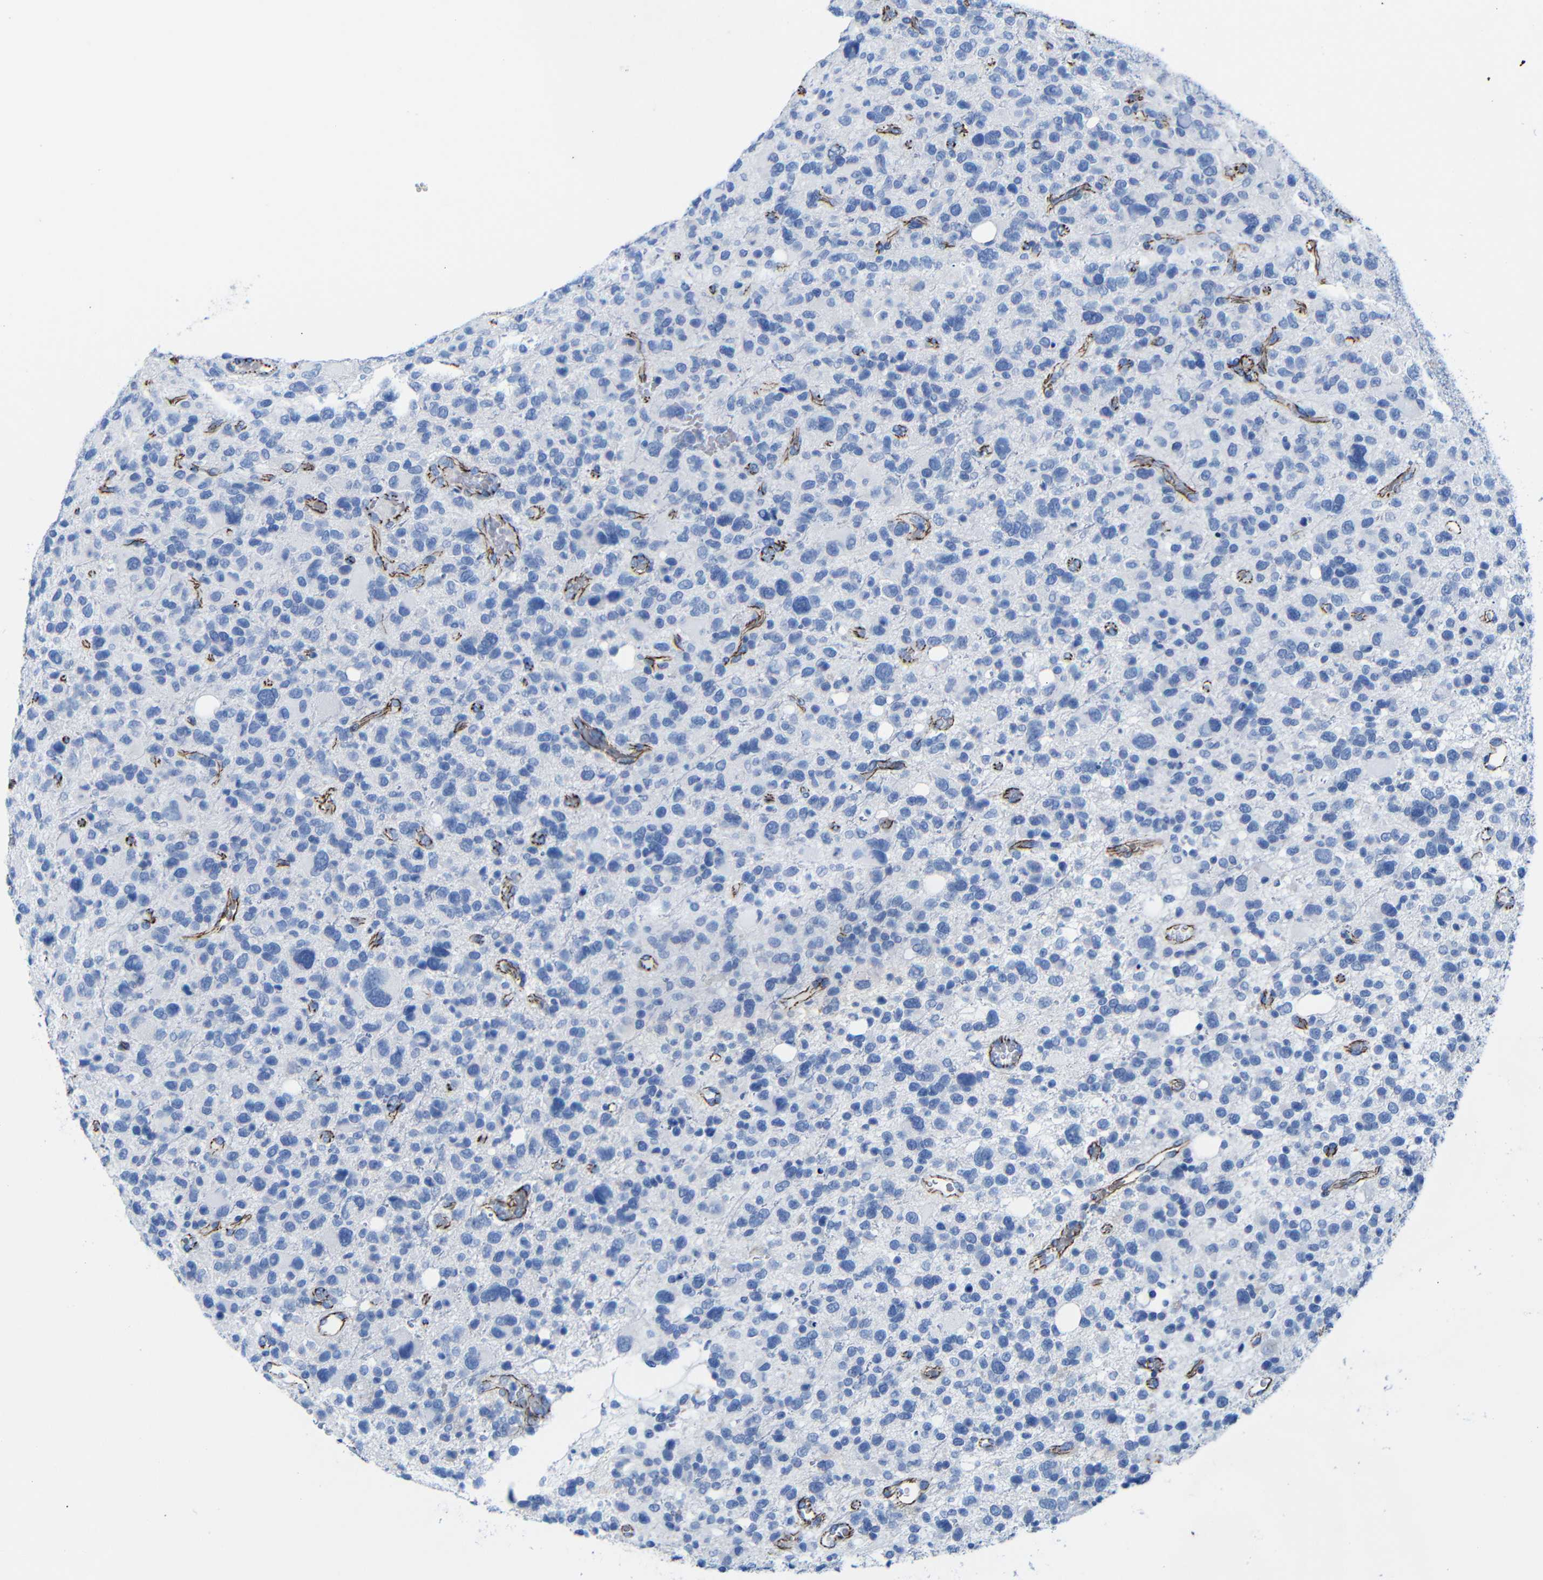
{"staining": {"intensity": "negative", "quantity": "none", "location": "none"}, "tissue": "glioma", "cell_type": "Tumor cells", "image_type": "cancer", "snomed": [{"axis": "morphology", "description": "Glioma, malignant, High grade"}, {"axis": "topography", "description": "Brain"}], "caption": "Immunohistochemistry (IHC) image of neoplastic tissue: malignant glioma (high-grade) stained with DAB (3,3'-diaminobenzidine) demonstrates no significant protein expression in tumor cells. The staining was performed using DAB to visualize the protein expression in brown, while the nuclei were stained in blue with hematoxylin (Magnification: 20x).", "gene": "CGNL1", "patient": {"sex": "male", "age": 48}}